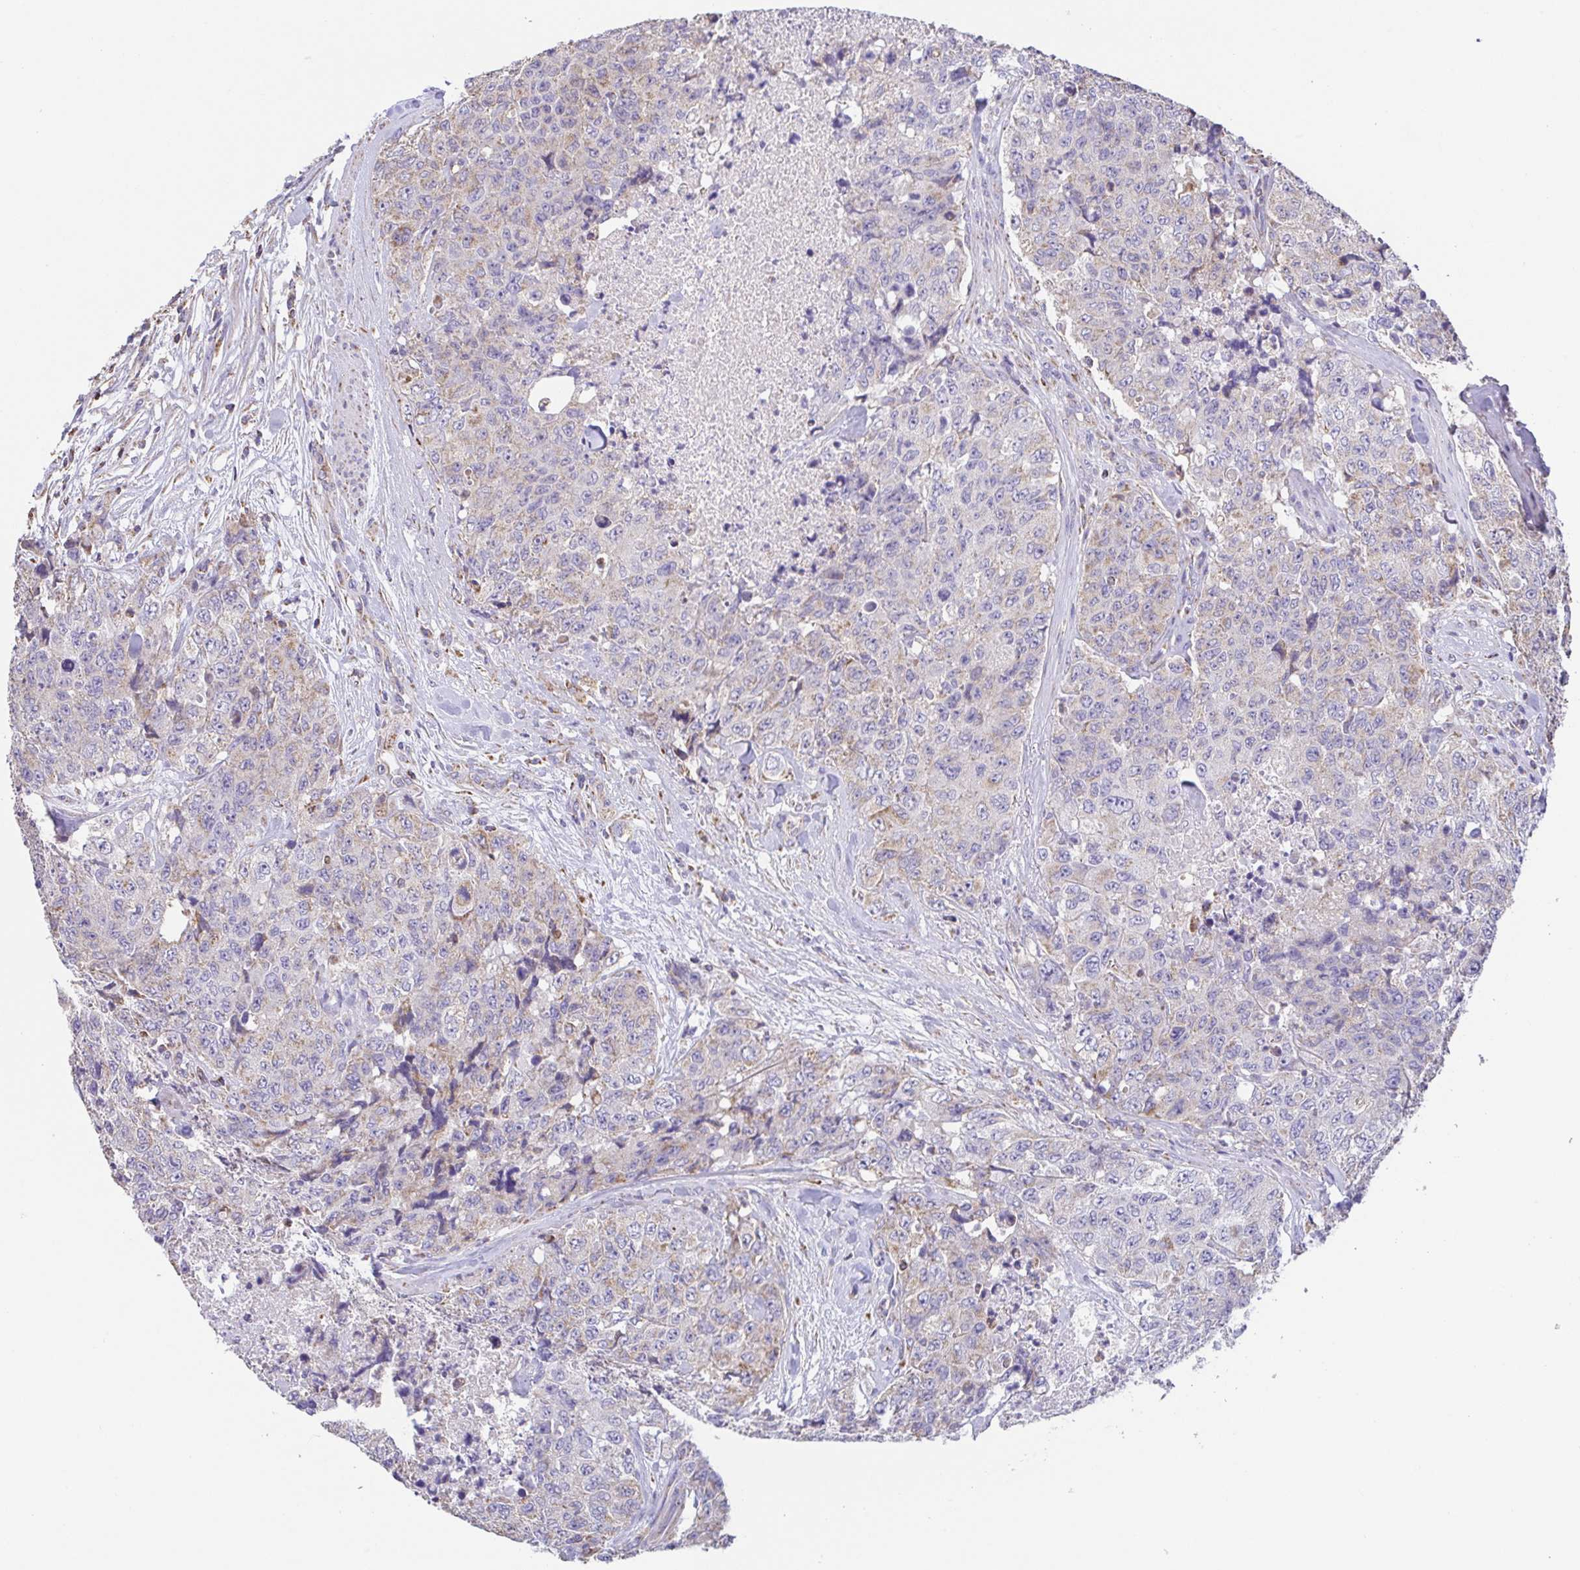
{"staining": {"intensity": "weak", "quantity": "25%-75%", "location": "cytoplasmic/membranous"}, "tissue": "urothelial cancer", "cell_type": "Tumor cells", "image_type": "cancer", "snomed": [{"axis": "morphology", "description": "Urothelial carcinoma, High grade"}, {"axis": "topography", "description": "Urinary bladder"}], "caption": "A brown stain labels weak cytoplasmic/membranous staining of a protein in human urothelial carcinoma (high-grade) tumor cells. The protein is shown in brown color, while the nuclei are stained blue.", "gene": "GINM1", "patient": {"sex": "female", "age": 78}}